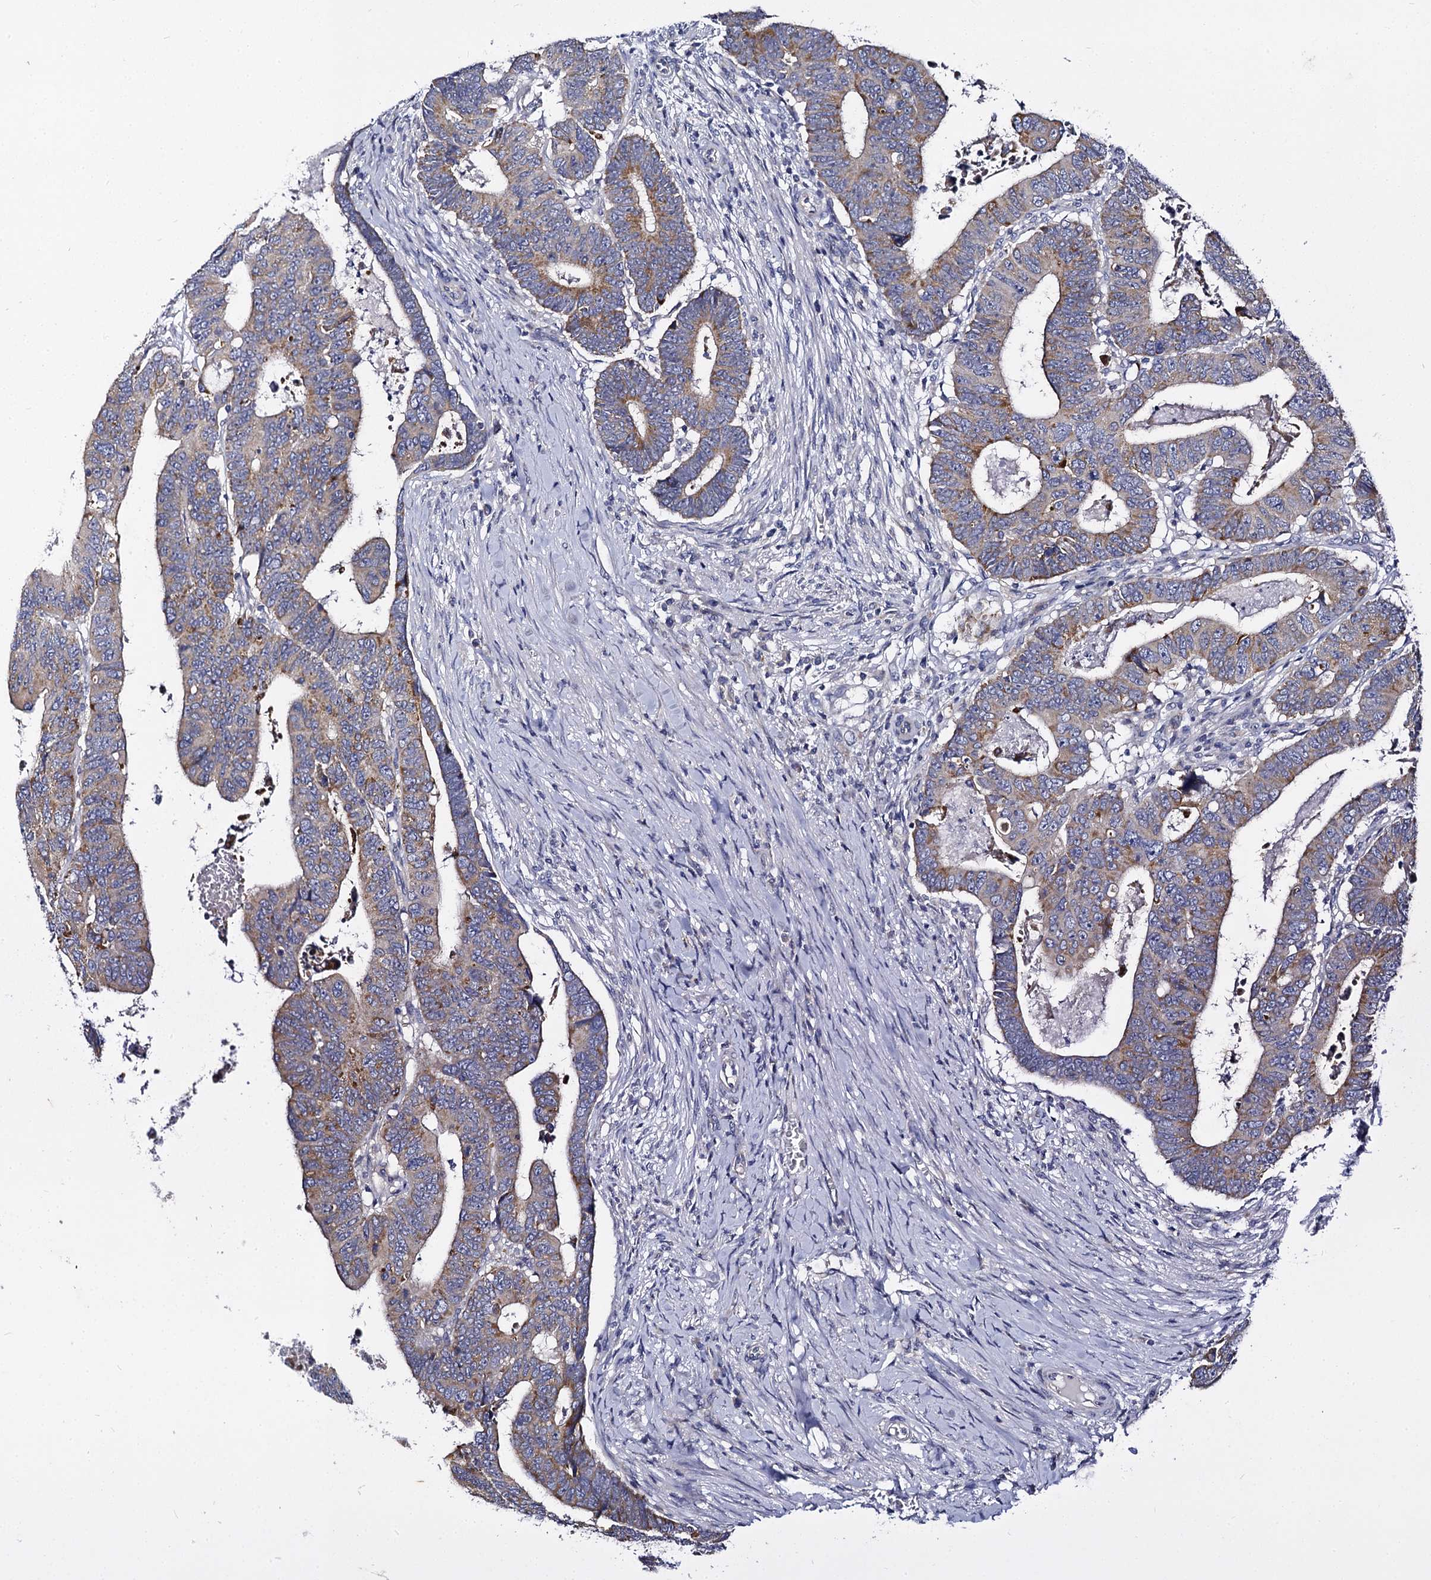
{"staining": {"intensity": "weak", "quantity": "25%-75%", "location": "cytoplasmic/membranous"}, "tissue": "colorectal cancer", "cell_type": "Tumor cells", "image_type": "cancer", "snomed": [{"axis": "morphology", "description": "Normal tissue, NOS"}, {"axis": "morphology", "description": "Adenocarcinoma, NOS"}, {"axis": "topography", "description": "Rectum"}], "caption": "Human colorectal adenocarcinoma stained with a protein marker exhibits weak staining in tumor cells.", "gene": "PANX2", "patient": {"sex": "female", "age": 65}}